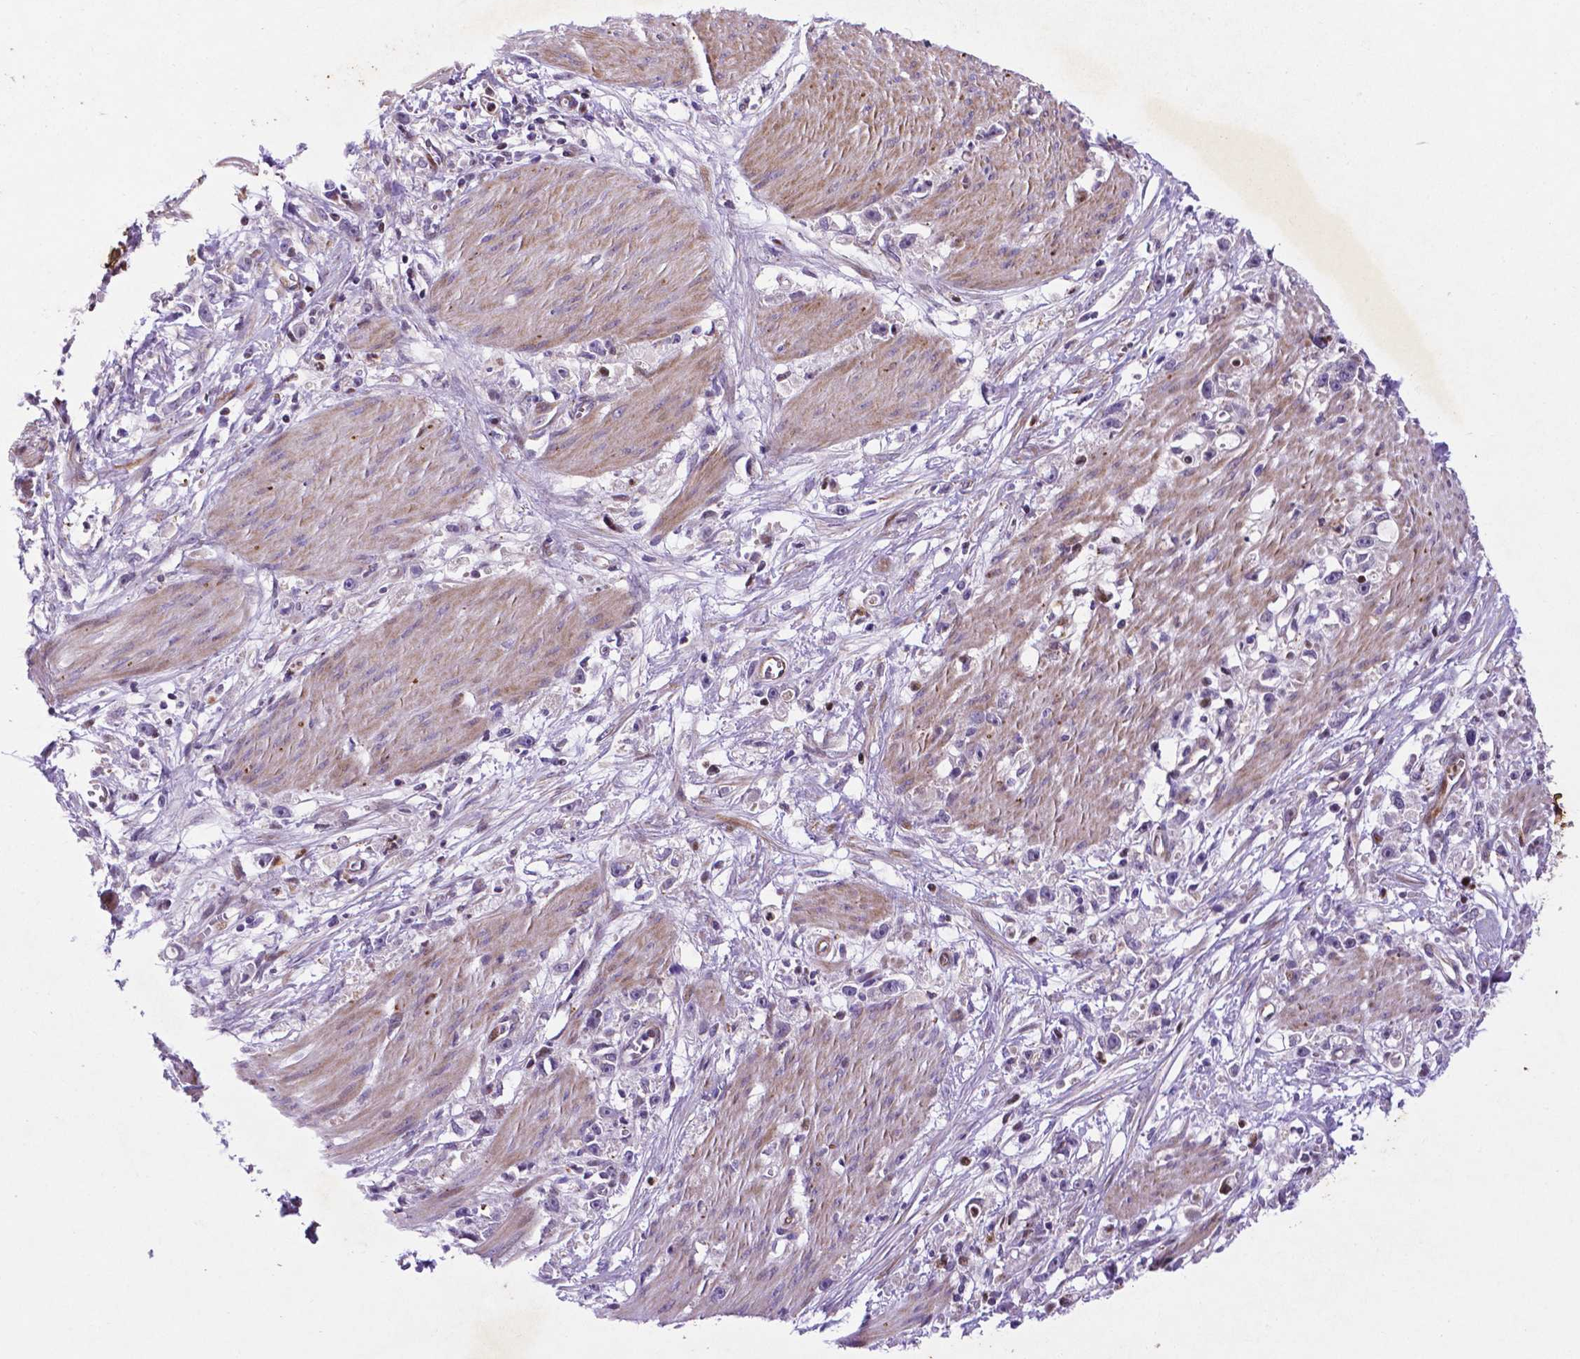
{"staining": {"intensity": "negative", "quantity": "none", "location": "none"}, "tissue": "stomach cancer", "cell_type": "Tumor cells", "image_type": "cancer", "snomed": [{"axis": "morphology", "description": "Adenocarcinoma, NOS"}, {"axis": "topography", "description": "Stomach"}], "caption": "This is a image of immunohistochemistry staining of stomach cancer (adenocarcinoma), which shows no staining in tumor cells.", "gene": "TM4SF20", "patient": {"sex": "female", "age": 59}}